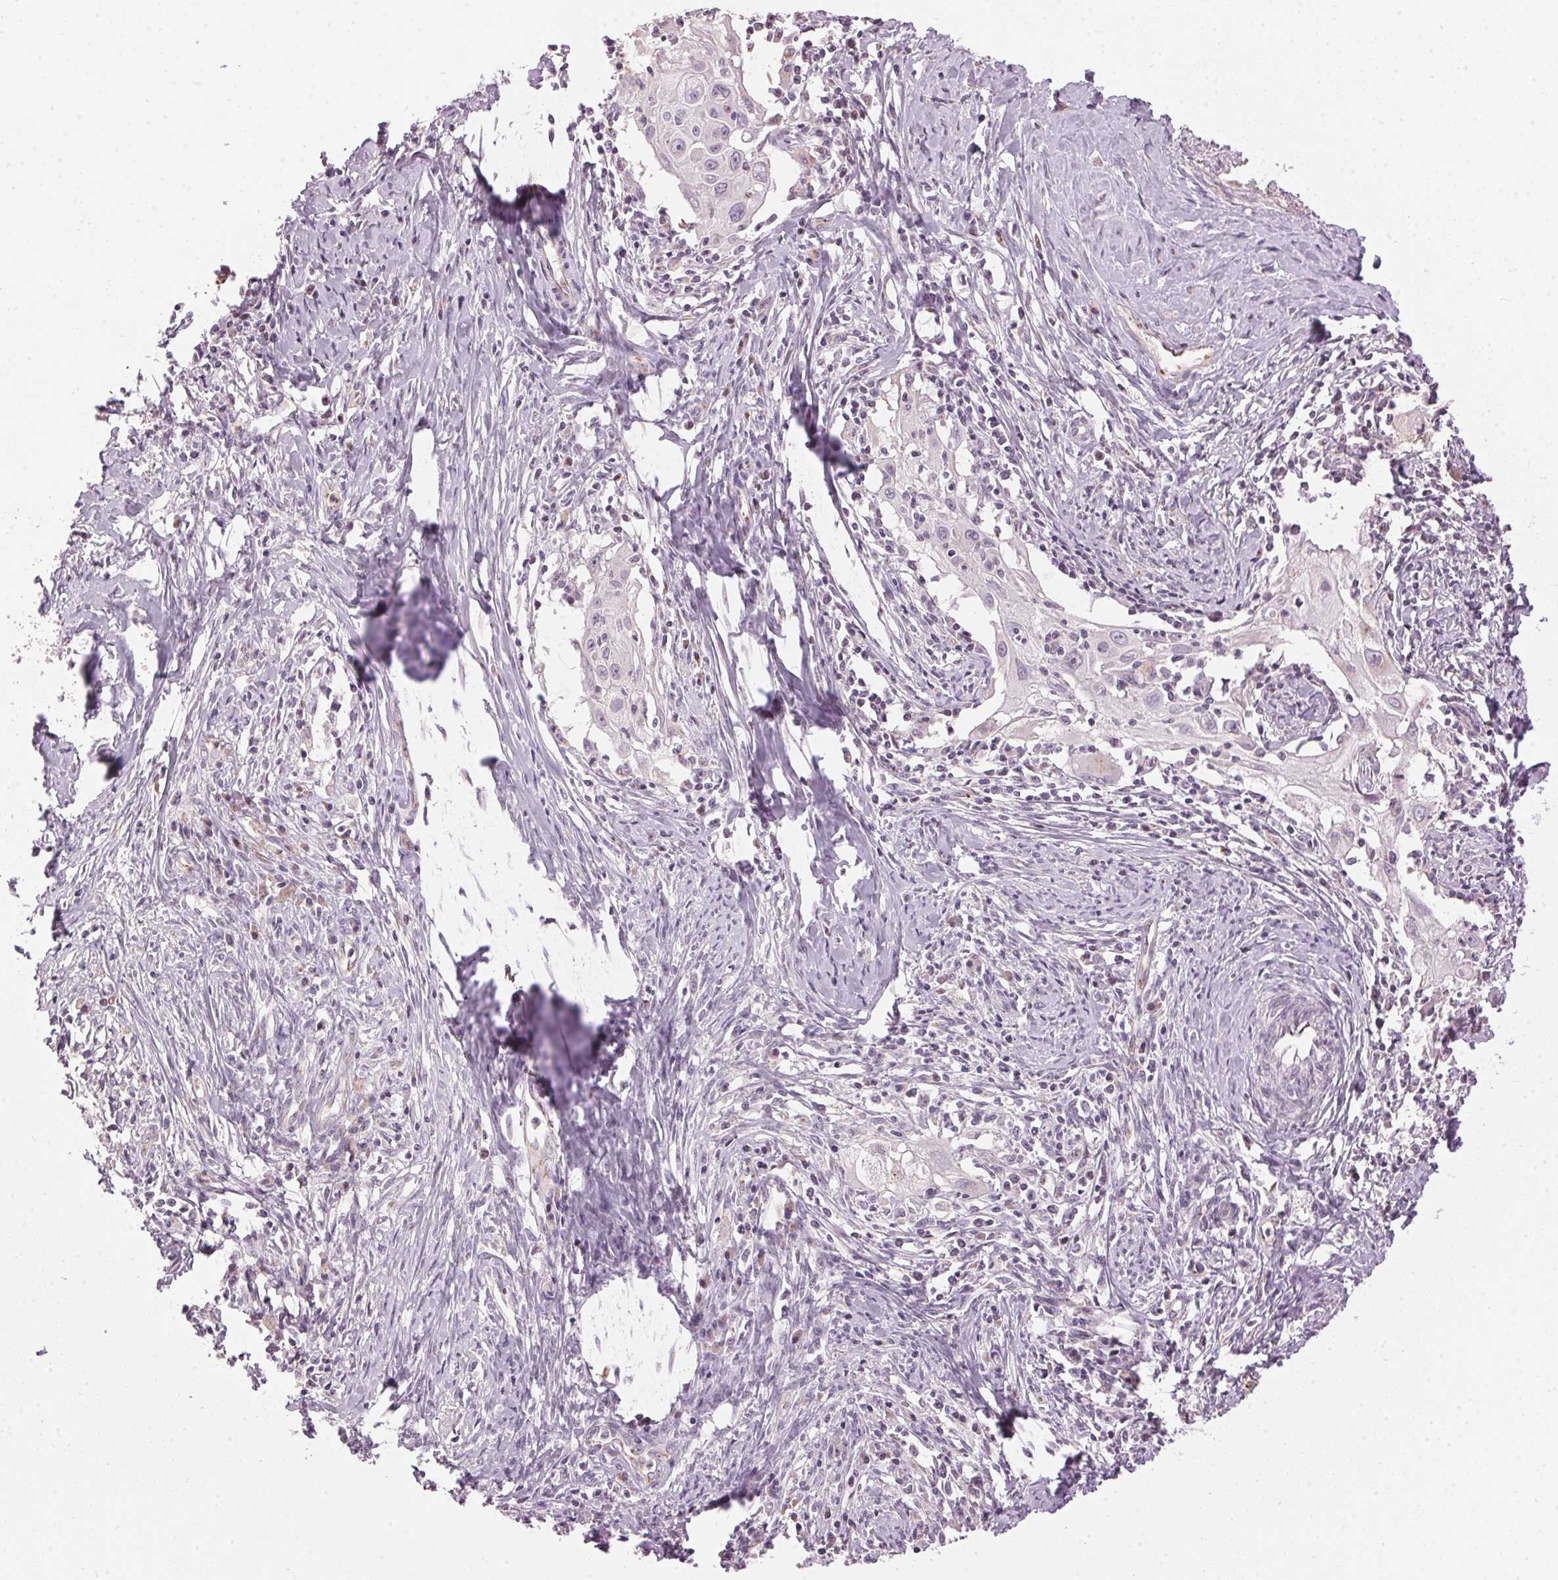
{"staining": {"intensity": "negative", "quantity": "none", "location": "none"}, "tissue": "cervical cancer", "cell_type": "Tumor cells", "image_type": "cancer", "snomed": [{"axis": "morphology", "description": "Squamous cell carcinoma, NOS"}, {"axis": "topography", "description": "Cervix"}], "caption": "Tumor cells show no significant positivity in cervical cancer.", "gene": "GOLPH3", "patient": {"sex": "female", "age": 30}}